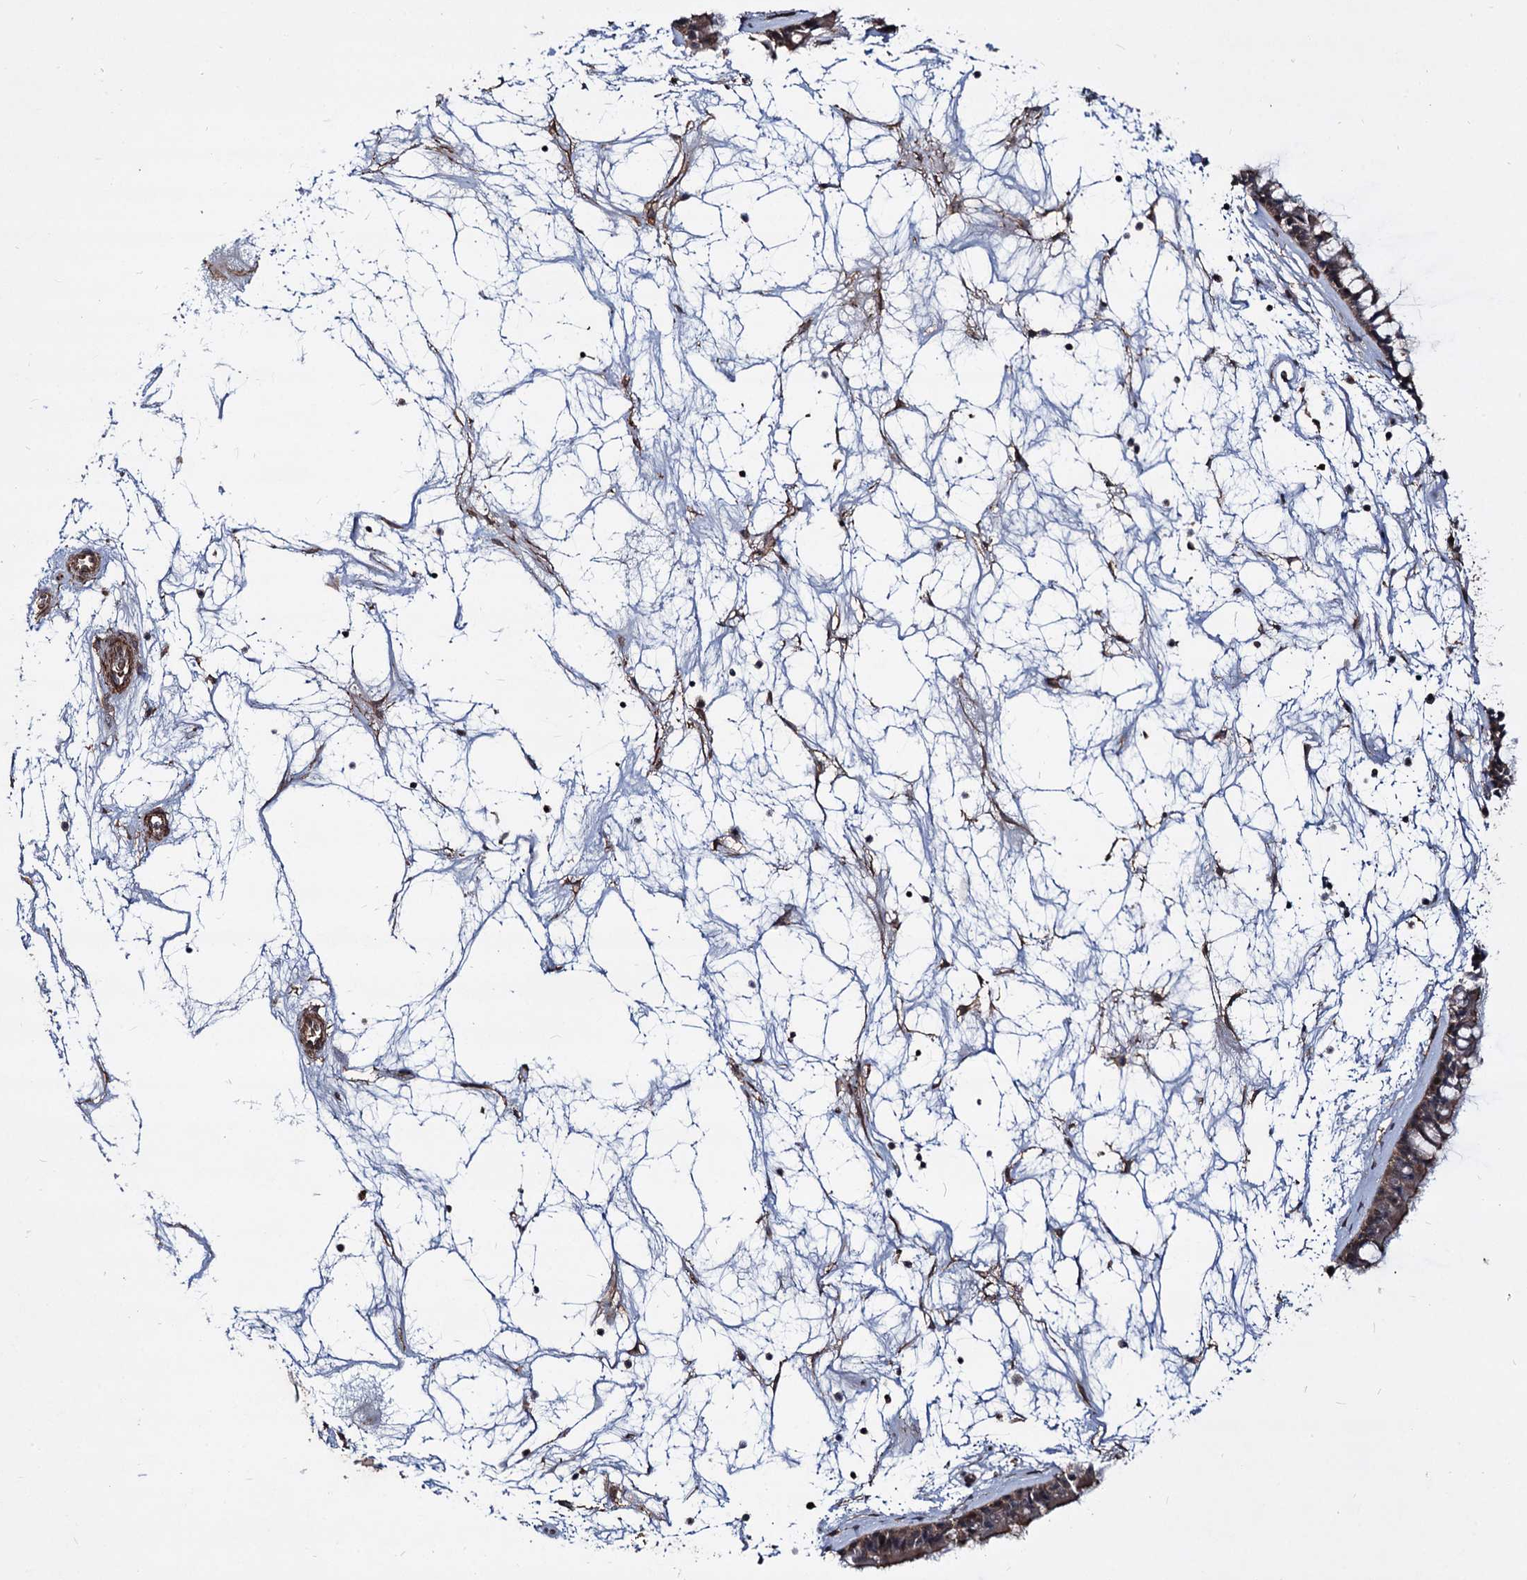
{"staining": {"intensity": "moderate", "quantity": ">75%", "location": "cytoplasmic/membranous"}, "tissue": "nasopharynx", "cell_type": "Respiratory epithelial cells", "image_type": "normal", "snomed": [{"axis": "morphology", "description": "Normal tissue, NOS"}, {"axis": "topography", "description": "Nasopharynx"}], "caption": "DAB immunohistochemical staining of normal nasopharynx reveals moderate cytoplasmic/membranous protein expression in about >75% of respiratory epithelial cells. The staining was performed using DAB (3,3'-diaminobenzidine) to visualize the protein expression in brown, while the nuclei were stained in blue with hematoxylin (Magnification: 20x).", "gene": "GRIP1", "patient": {"sex": "male", "age": 64}}